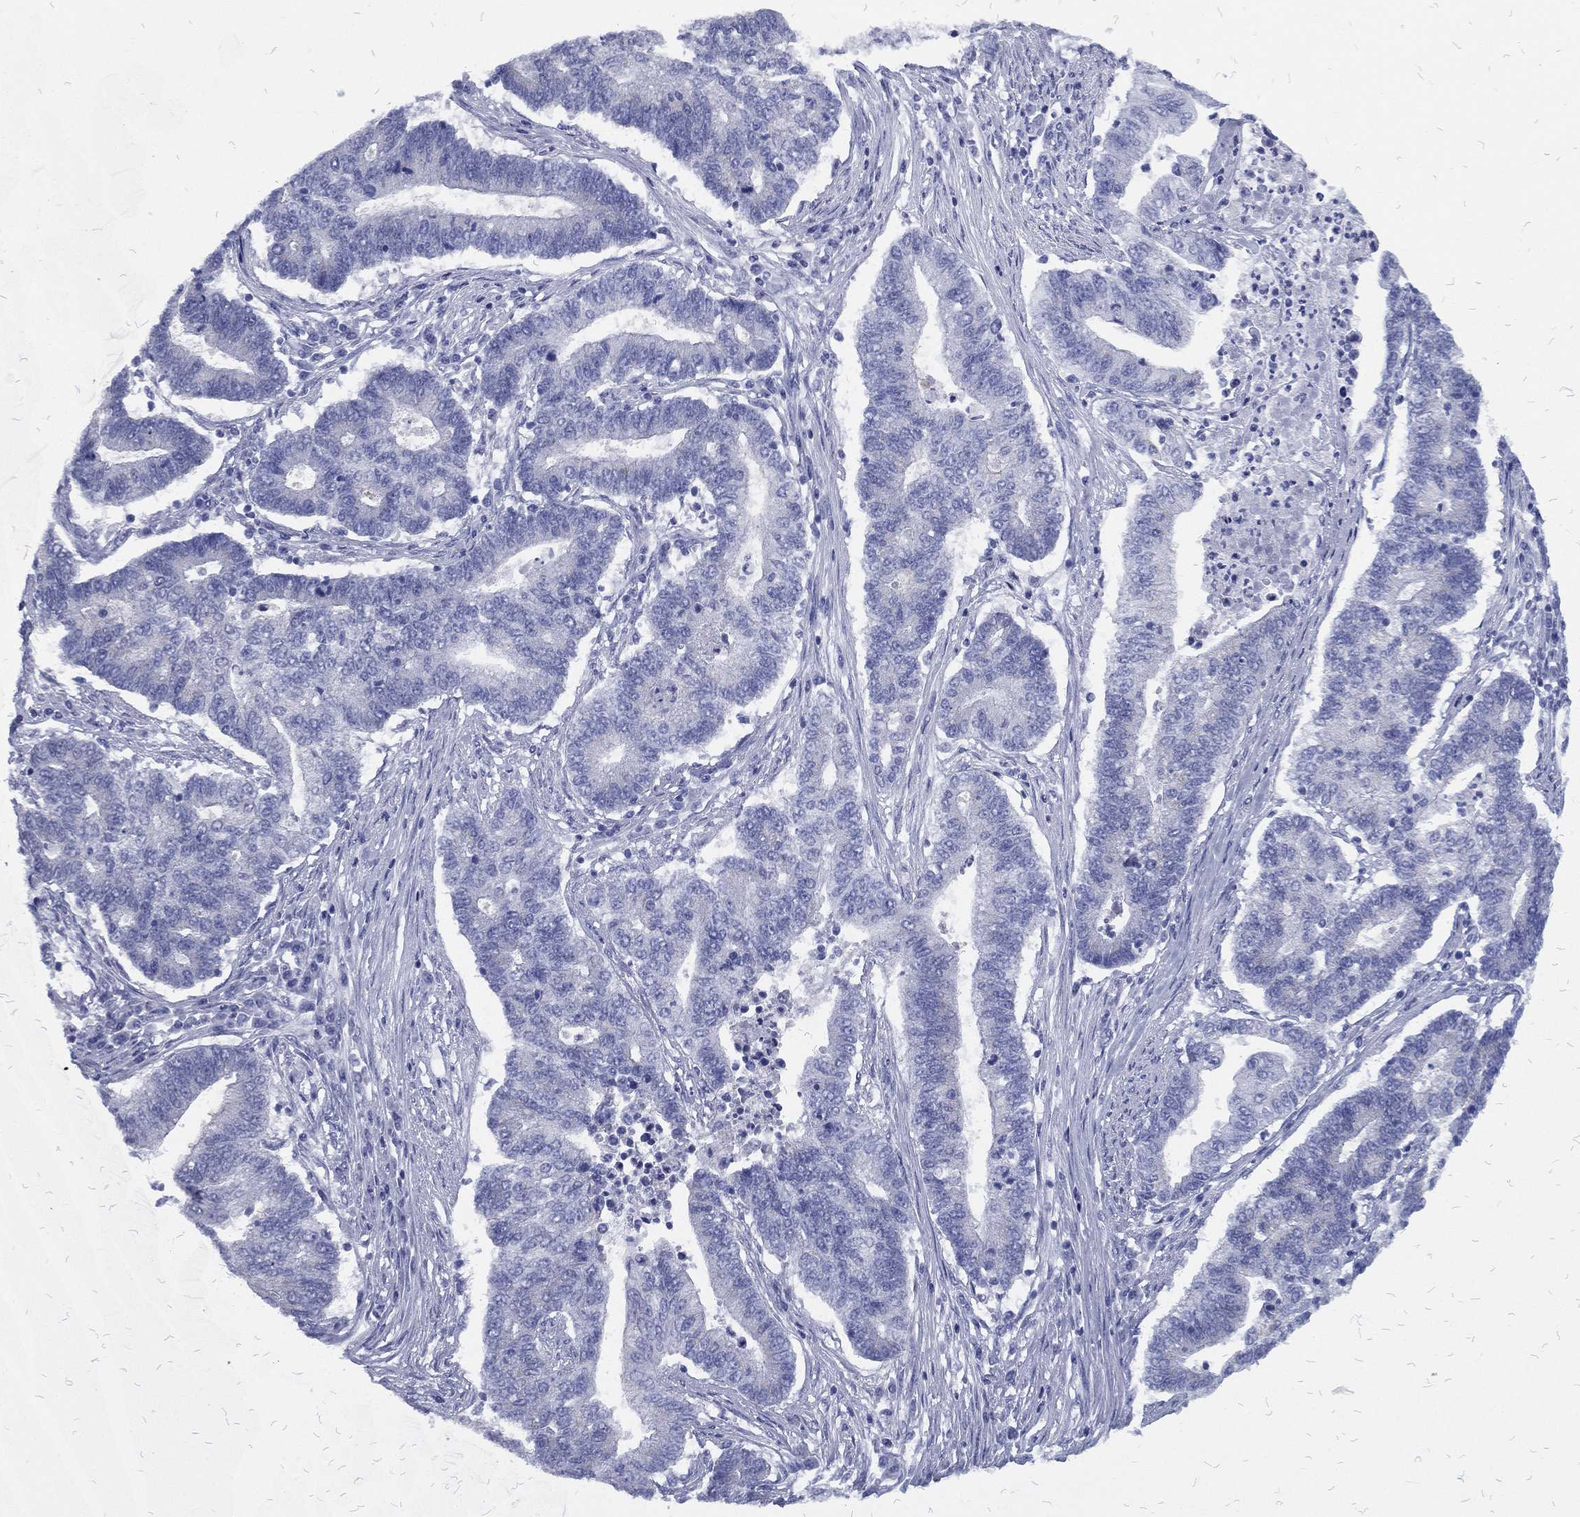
{"staining": {"intensity": "negative", "quantity": "none", "location": "none"}, "tissue": "endometrial cancer", "cell_type": "Tumor cells", "image_type": "cancer", "snomed": [{"axis": "morphology", "description": "Adenocarcinoma, NOS"}, {"axis": "topography", "description": "Uterus"}, {"axis": "topography", "description": "Endometrium"}], "caption": "There is no significant staining in tumor cells of endometrial cancer (adenocarcinoma).", "gene": "RSPH4A", "patient": {"sex": "female", "age": 54}}